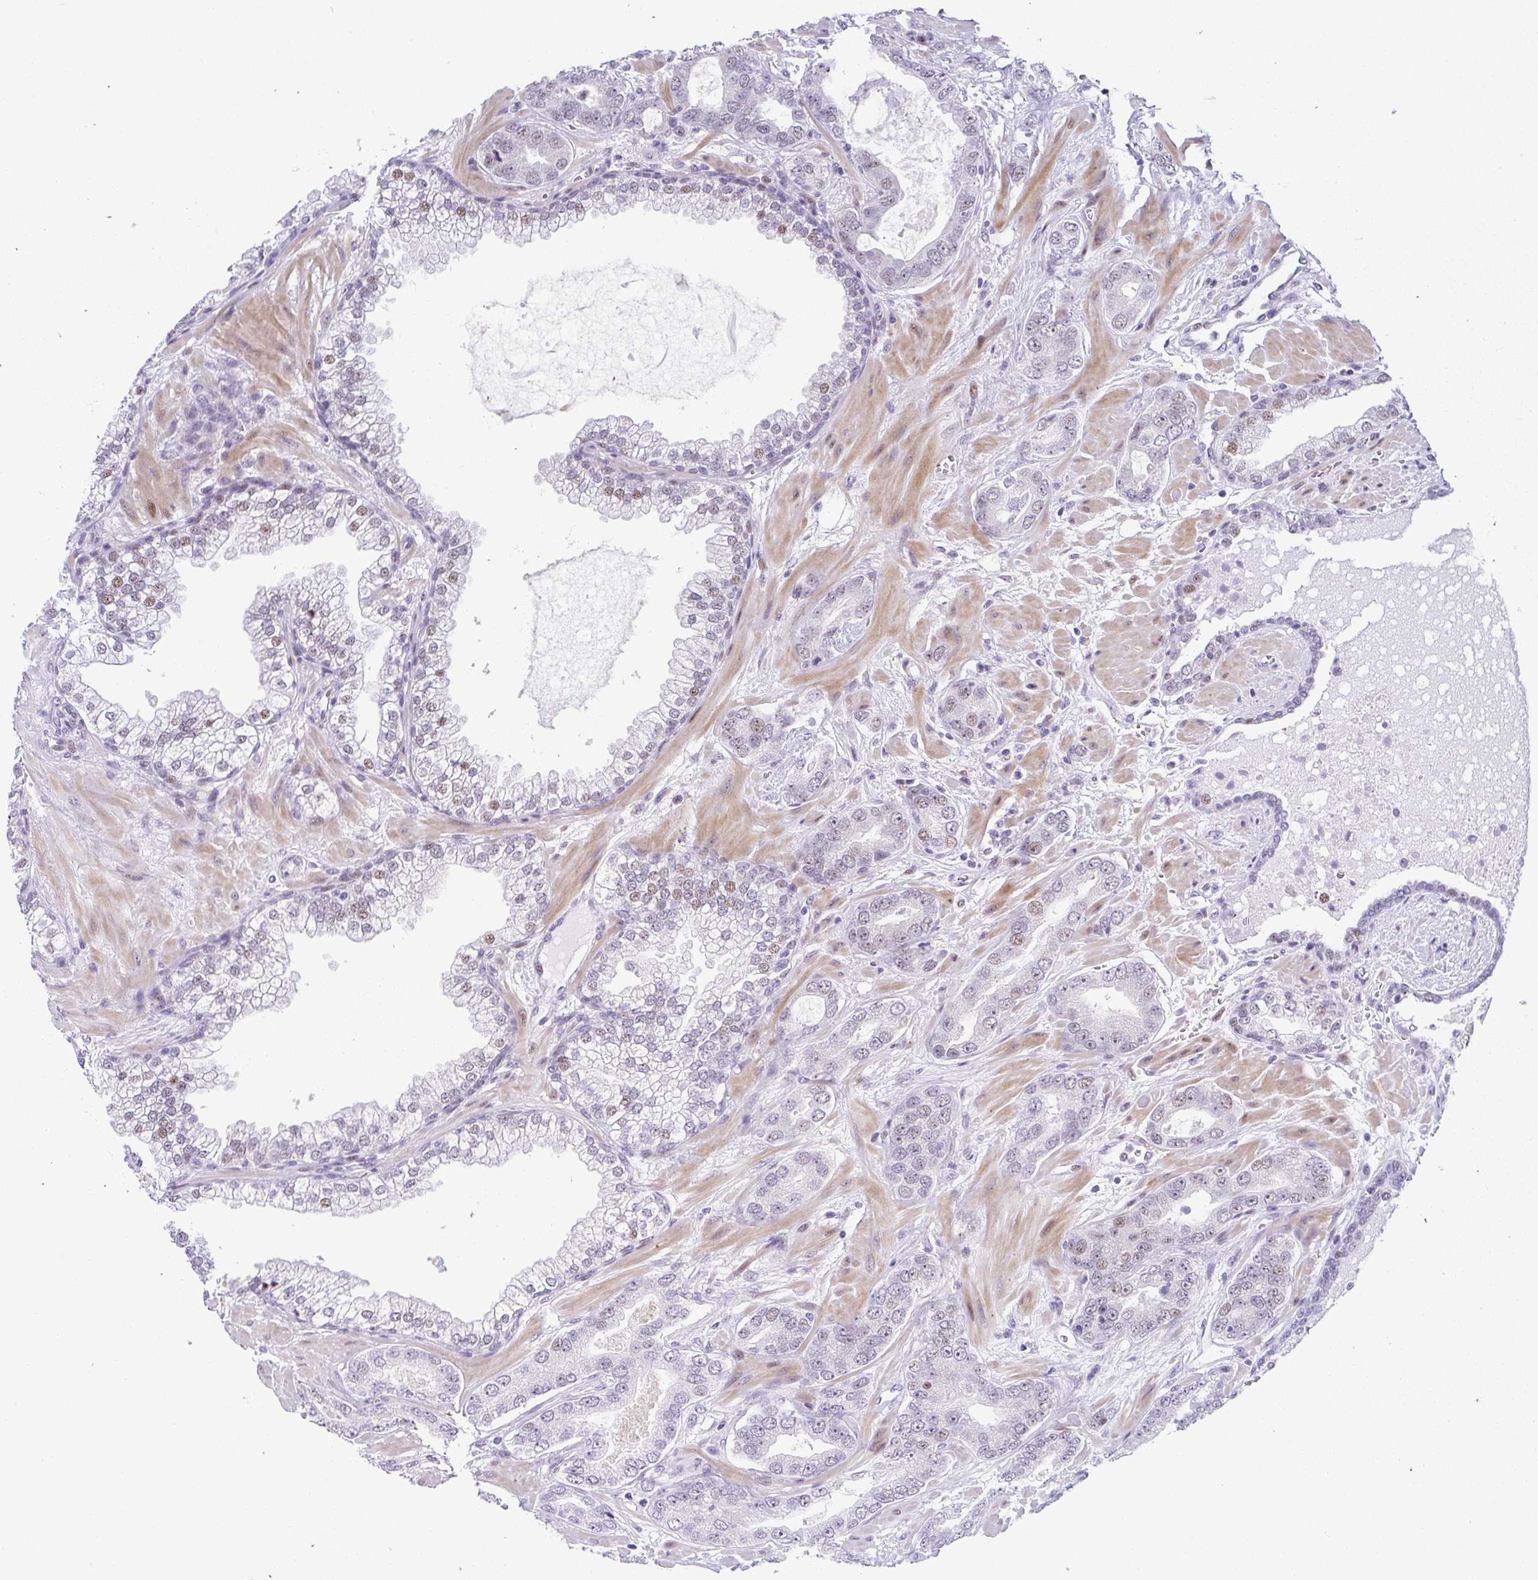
{"staining": {"intensity": "moderate", "quantity": "<25%", "location": "nuclear"}, "tissue": "prostate cancer", "cell_type": "Tumor cells", "image_type": "cancer", "snomed": [{"axis": "morphology", "description": "Adenocarcinoma, Low grade"}, {"axis": "topography", "description": "Prostate"}], "caption": "Immunohistochemistry (IHC) micrograph of neoplastic tissue: human prostate low-grade adenocarcinoma stained using immunohistochemistry (IHC) reveals low levels of moderate protein expression localized specifically in the nuclear of tumor cells, appearing as a nuclear brown color.", "gene": "NR1D2", "patient": {"sex": "male", "age": 62}}